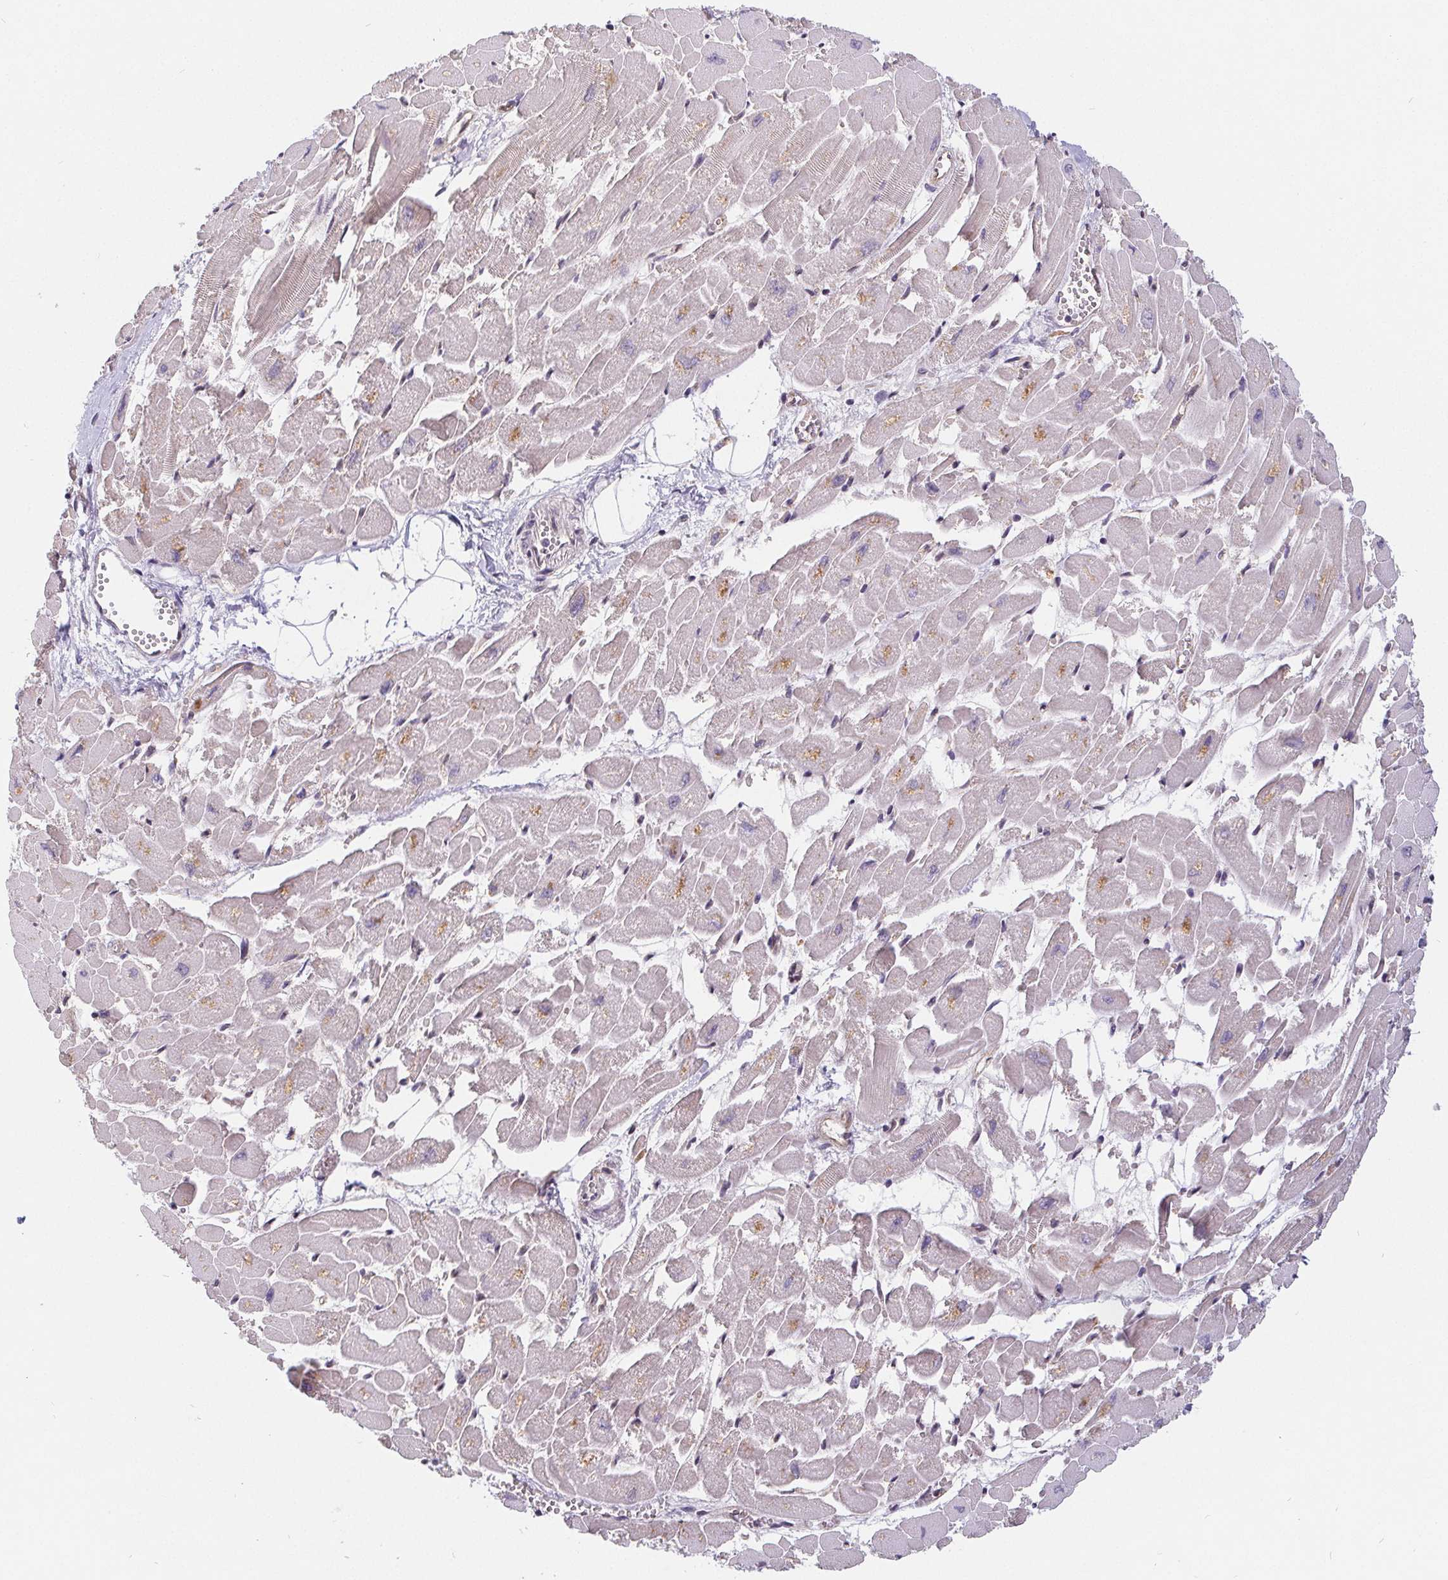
{"staining": {"intensity": "weak", "quantity": "<25%", "location": "cytoplasmic/membranous"}, "tissue": "heart muscle", "cell_type": "Cardiomyocytes", "image_type": "normal", "snomed": [{"axis": "morphology", "description": "Normal tissue, NOS"}, {"axis": "topography", "description": "Heart"}], "caption": "Immunohistochemical staining of normal heart muscle demonstrates no significant staining in cardiomyocytes. The staining is performed using DAB (3,3'-diaminobenzidine) brown chromogen with nuclei counter-stained in using hematoxylin.", "gene": "POU2F1", "patient": {"sex": "female", "age": 52}}